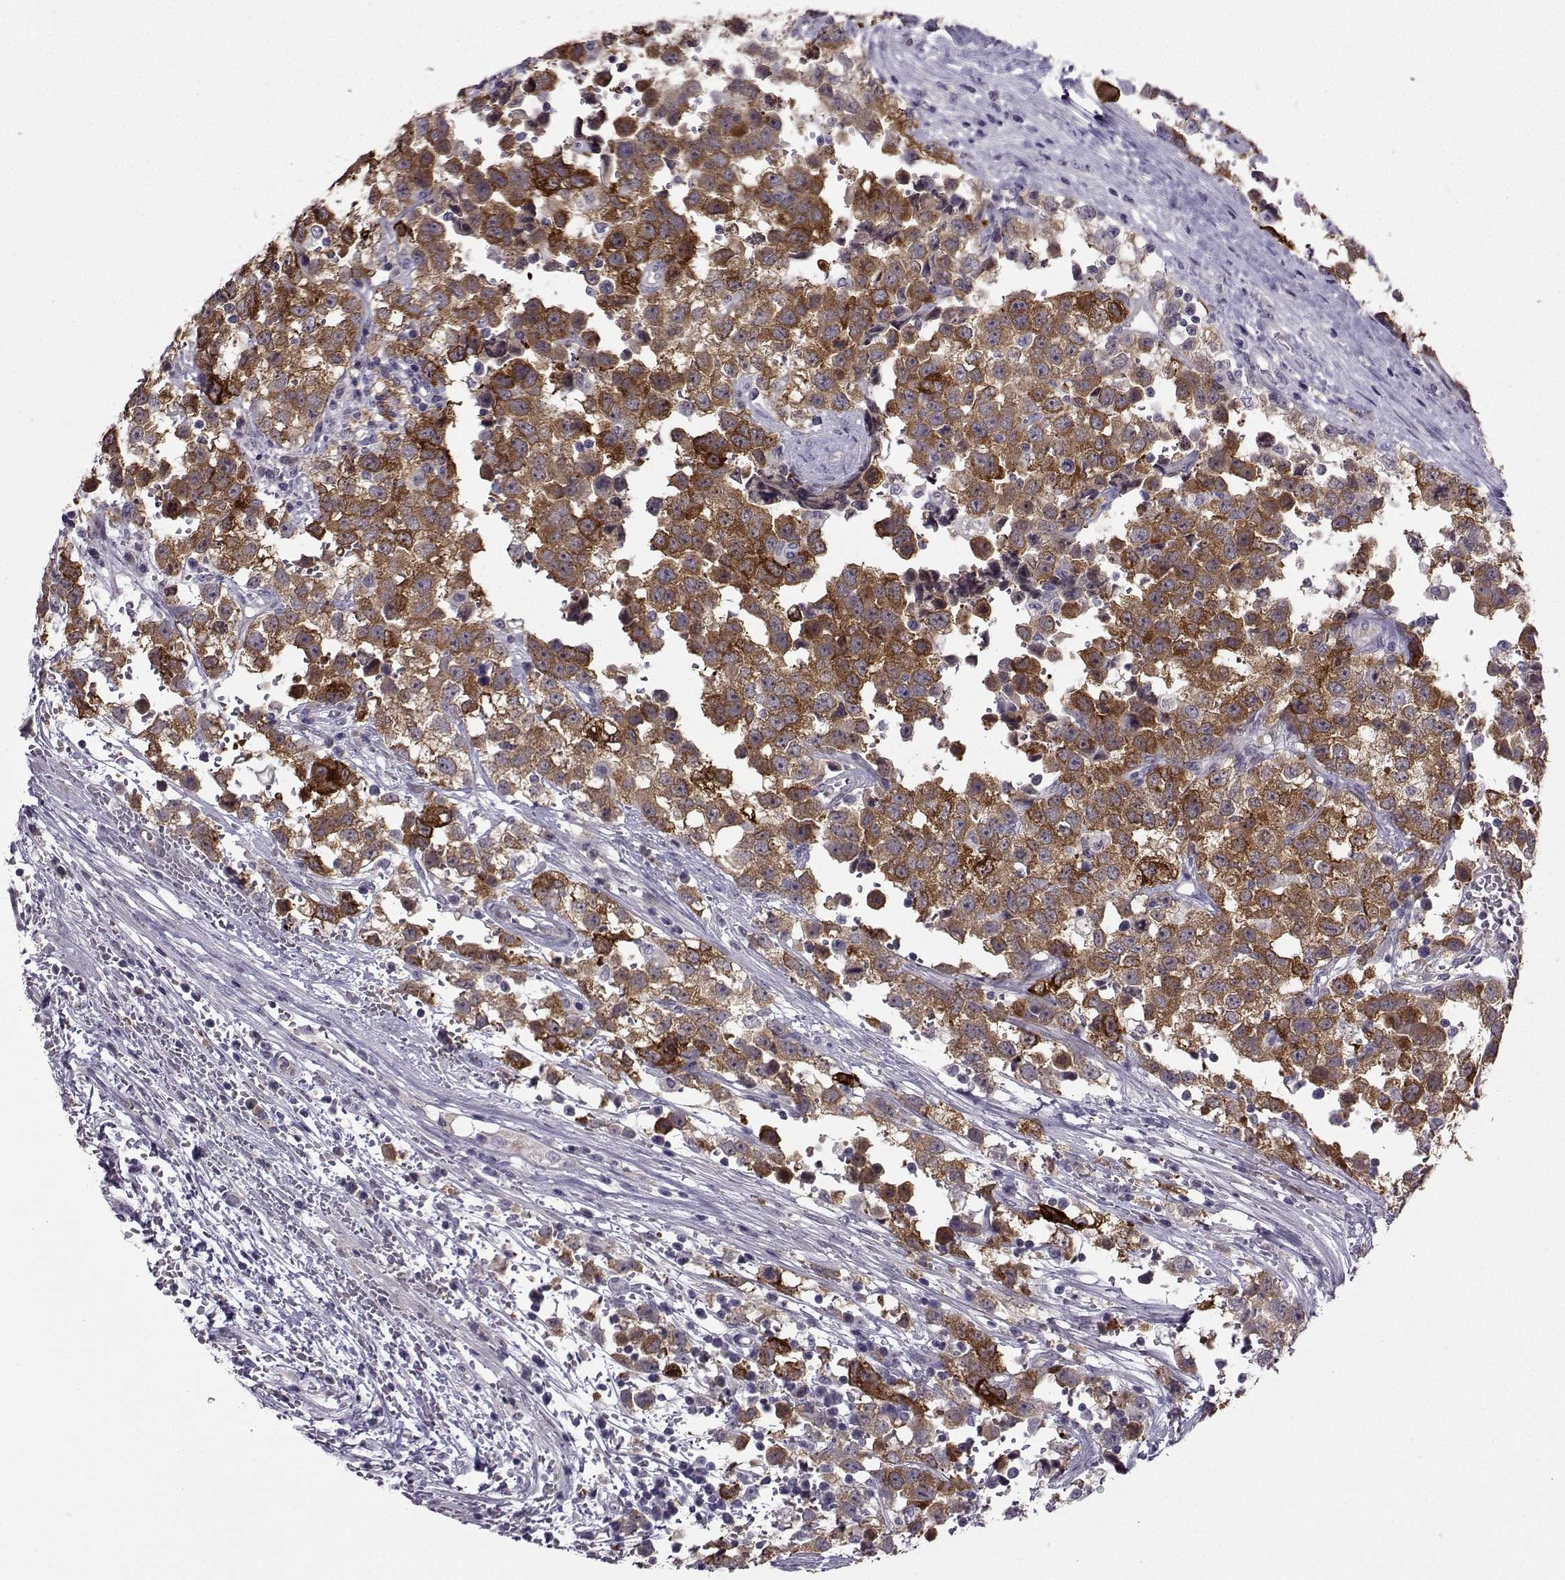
{"staining": {"intensity": "strong", "quantity": ">75%", "location": "cytoplasmic/membranous"}, "tissue": "testis cancer", "cell_type": "Tumor cells", "image_type": "cancer", "snomed": [{"axis": "morphology", "description": "Seminoma, NOS"}, {"axis": "topography", "description": "Testis"}], "caption": "The immunohistochemical stain shows strong cytoplasmic/membranous staining in tumor cells of testis seminoma tissue.", "gene": "LIN28A", "patient": {"sex": "male", "age": 34}}